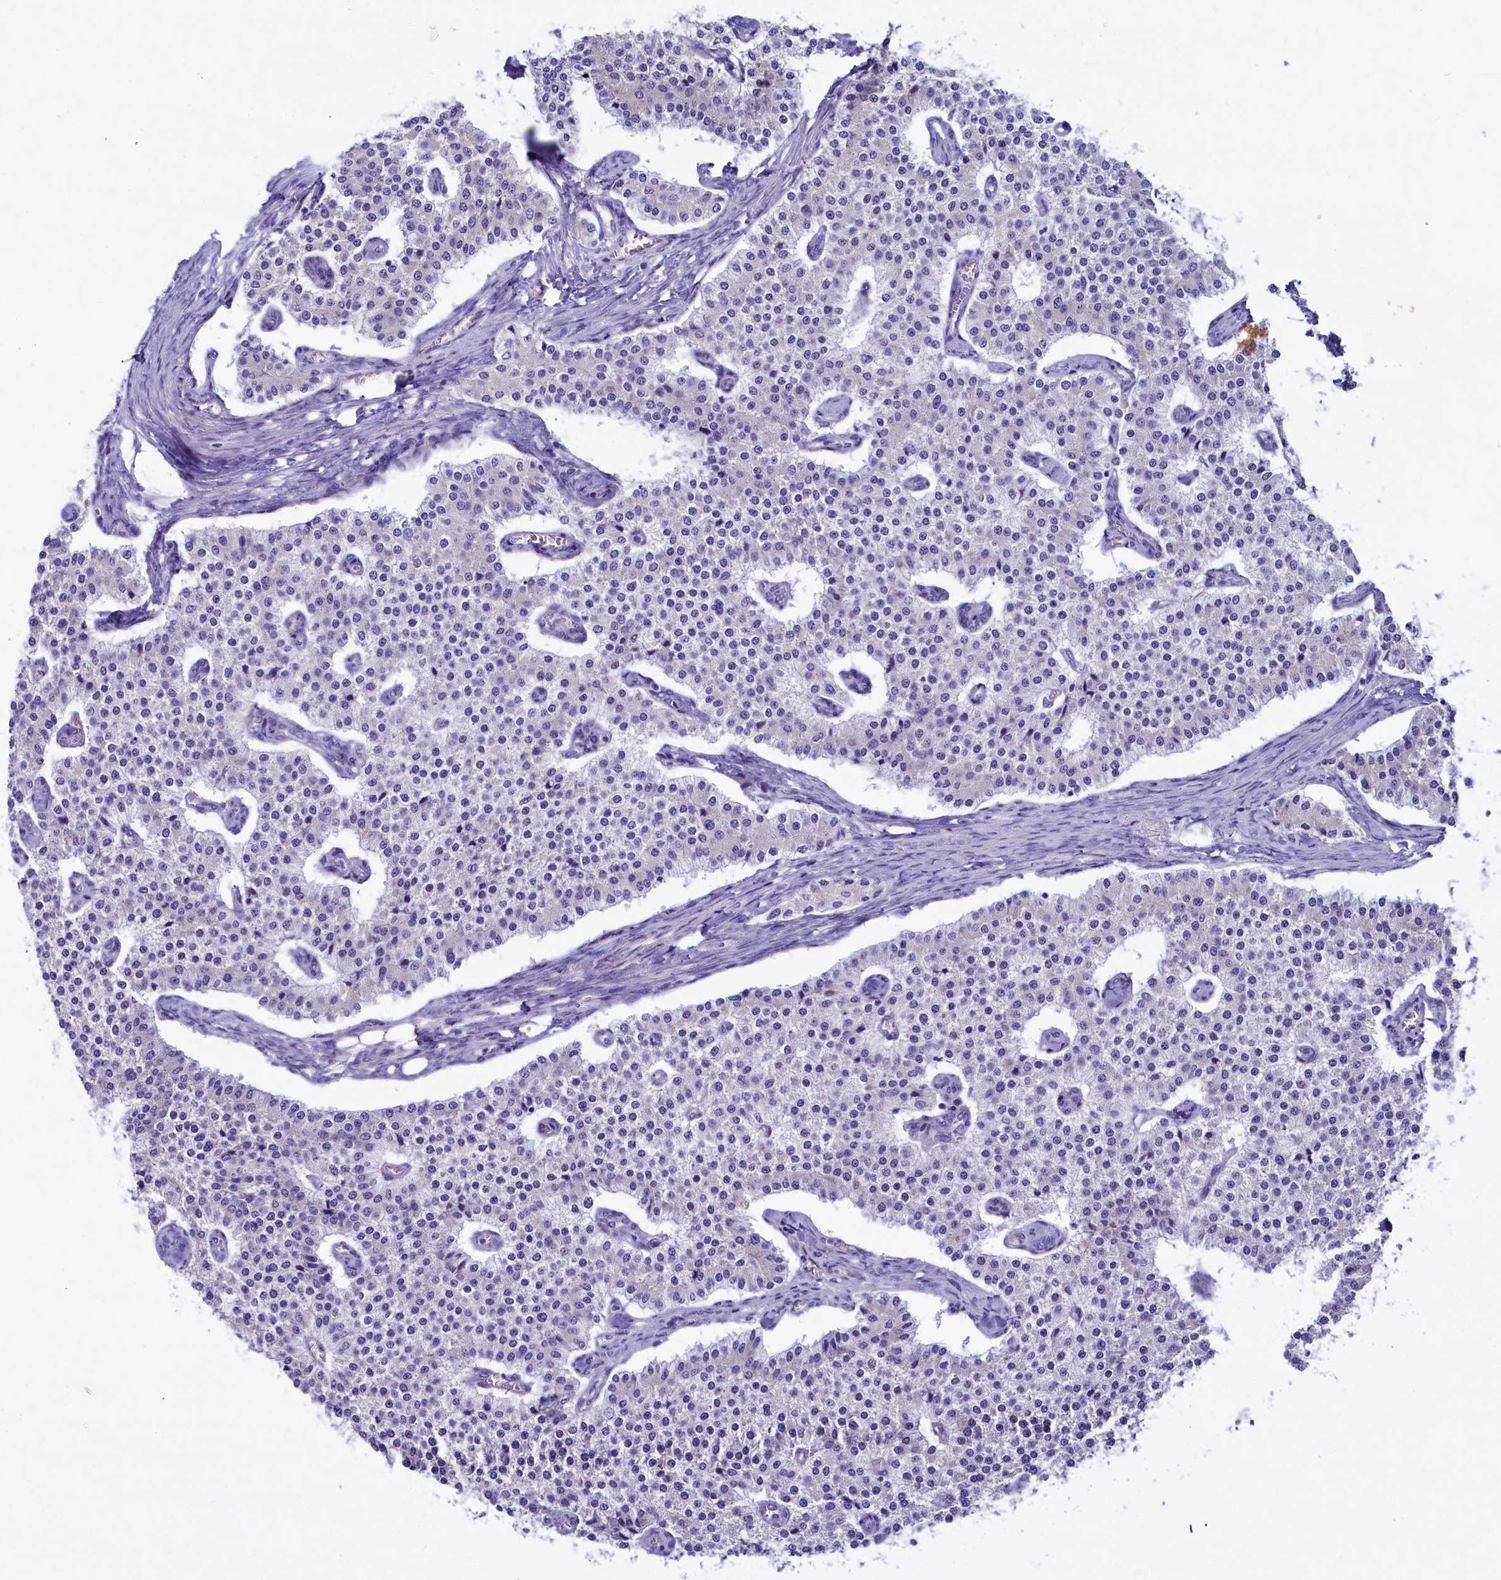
{"staining": {"intensity": "negative", "quantity": "none", "location": "none"}, "tissue": "carcinoid", "cell_type": "Tumor cells", "image_type": "cancer", "snomed": [{"axis": "morphology", "description": "Carcinoid, malignant, NOS"}, {"axis": "topography", "description": "Colon"}], "caption": "There is no significant positivity in tumor cells of carcinoid.", "gene": "KRBOX5", "patient": {"sex": "female", "age": 52}}